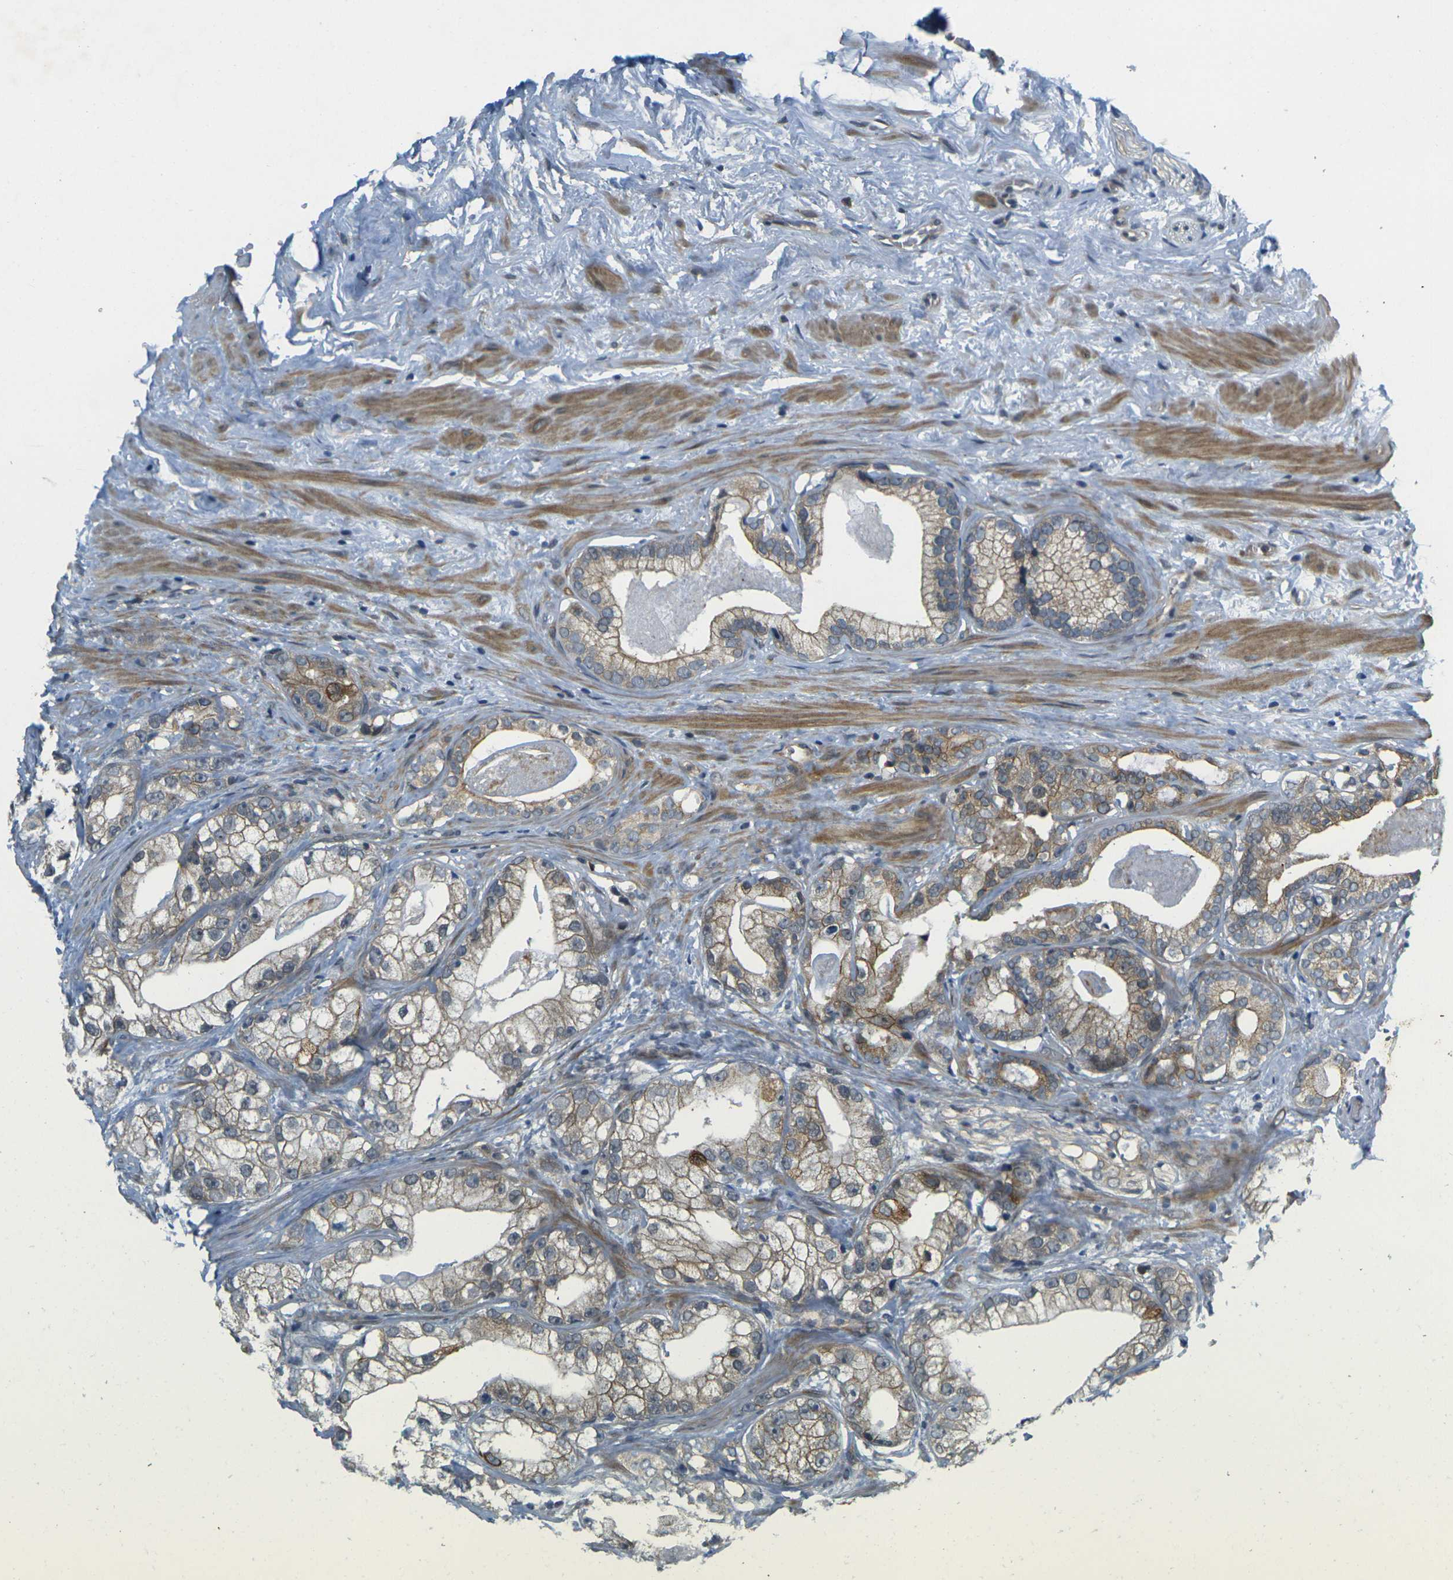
{"staining": {"intensity": "moderate", "quantity": "25%-75%", "location": "cytoplasmic/membranous"}, "tissue": "prostate cancer", "cell_type": "Tumor cells", "image_type": "cancer", "snomed": [{"axis": "morphology", "description": "Adenocarcinoma, Low grade"}, {"axis": "topography", "description": "Prostate"}], "caption": "A brown stain highlights moderate cytoplasmic/membranous expression of a protein in prostate cancer tumor cells.", "gene": "KCTD10", "patient": {"sex": "male", "age": 59}}